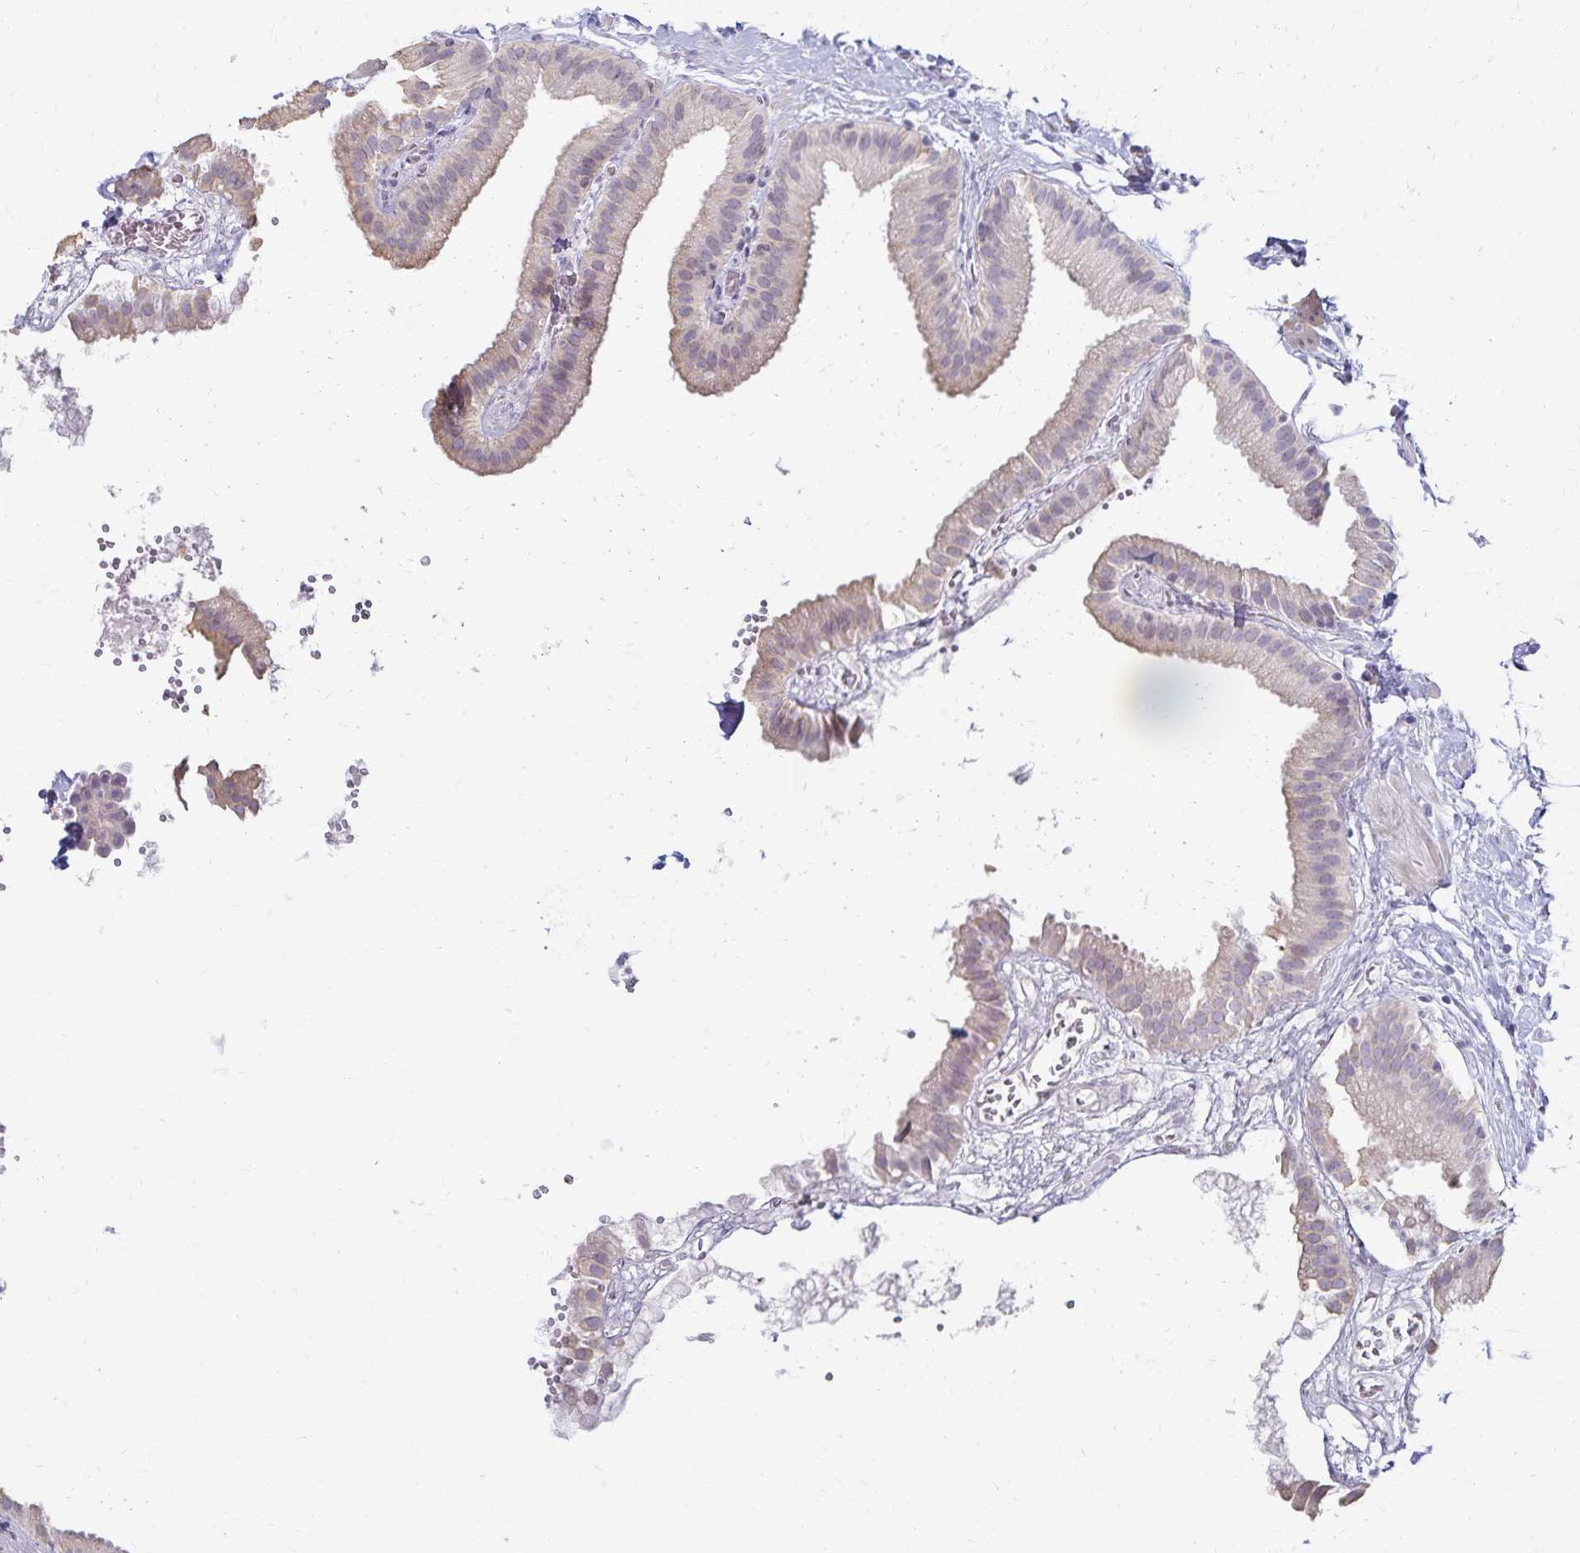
{"staining": {"intensity": "weak", "quantity": "<25%", "location": "cytoplasmic/membranous"}, "tissue": "gallbladder", "cell_type": "Glandular cells", "image_type": "normal", "snomed": [{"axis": "morphology", "description": "Normal tissue, NOS"}, {"axis": "topography", "description": "Gallbladder"}], "caption": "Image shows no significant protein positivity in glandular cells of benign gallbladder.", "gene": "KISS1", "patient": {"sex": "female", "age": 63}}